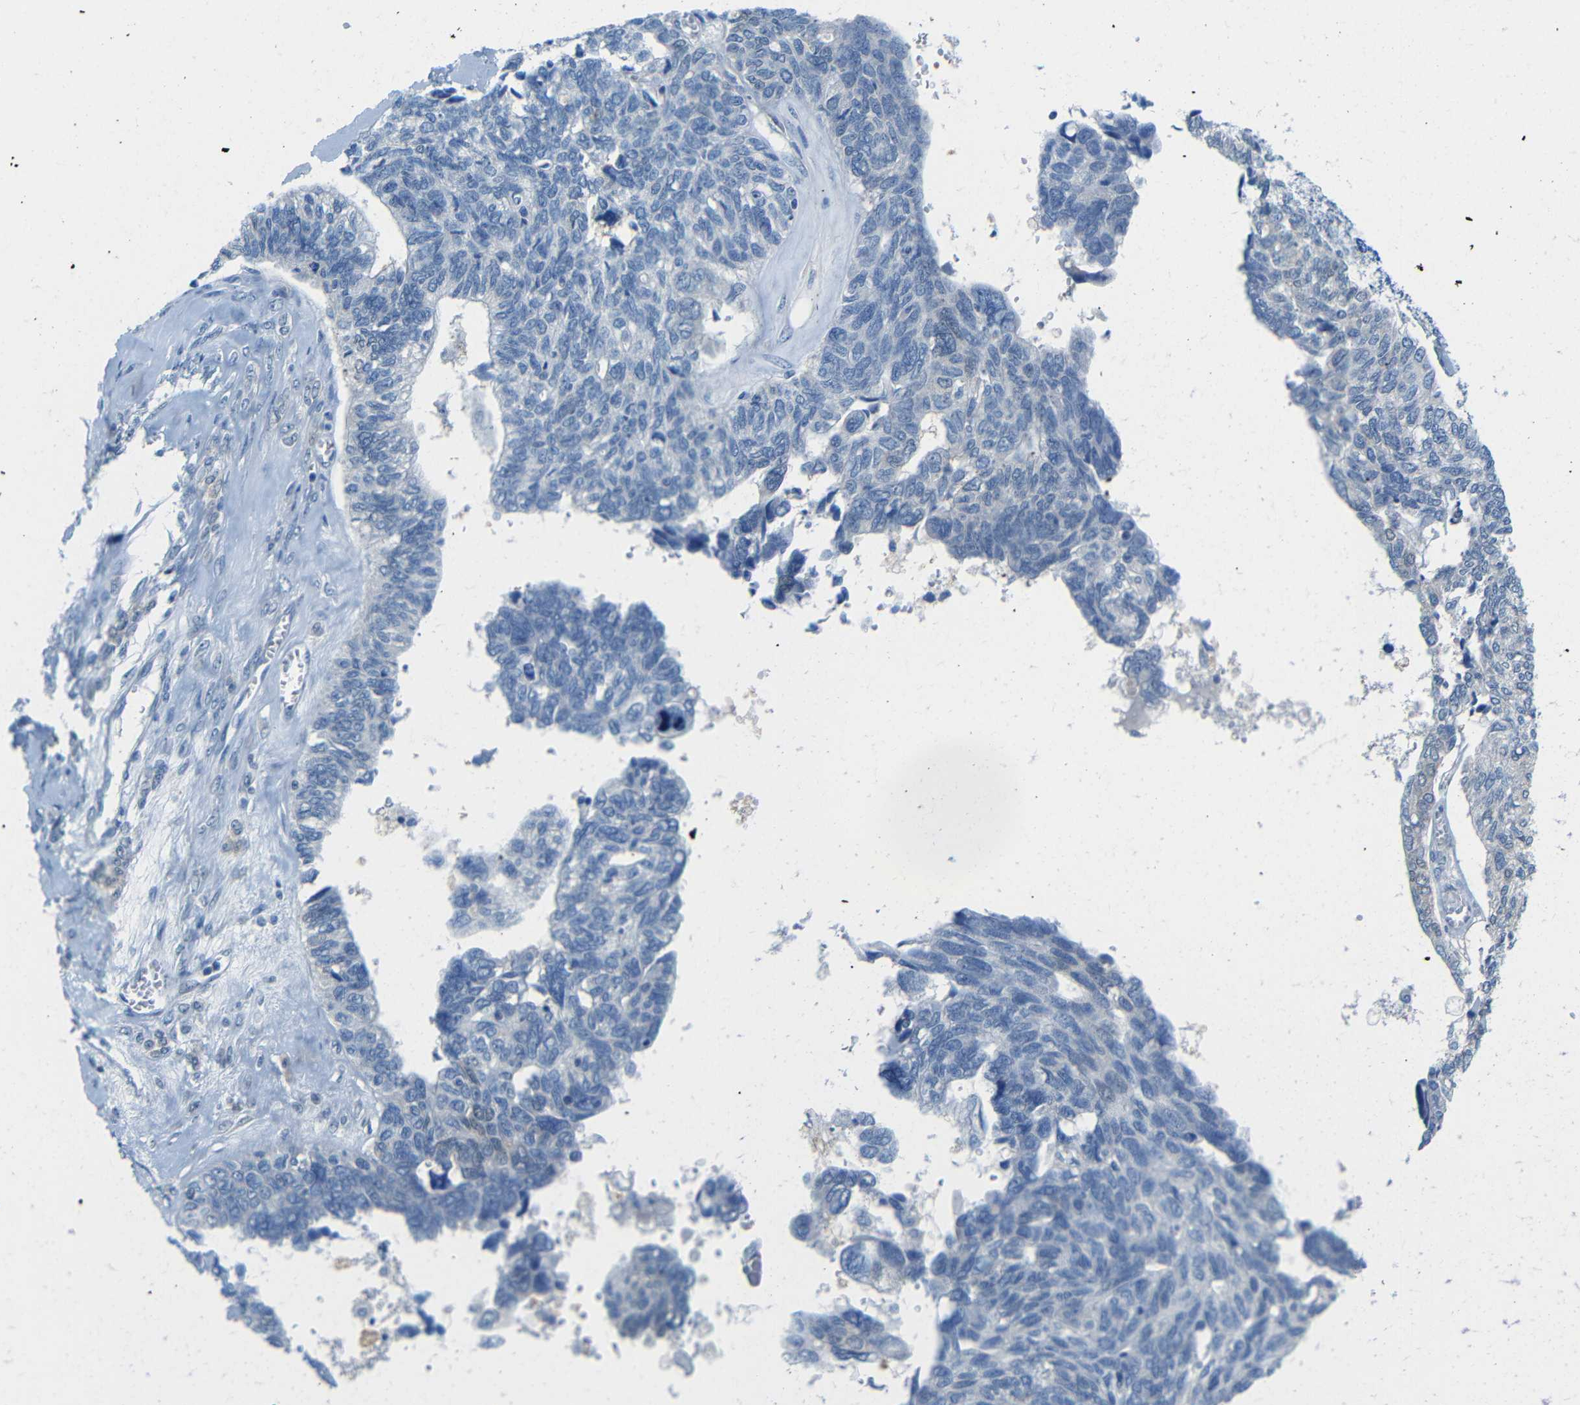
{"staining": {"intensity": "negative", "quantity": "none", "location": "none"}, "tissue": "ovarian cancer", "cell_type": "Tumor cells", "image_type": "cancer", "snomed": [{"axis": "morphology", "description": "Cystadenocarcinoma, serous, NOS"}, {"axis": "topography", "description": "Ovary"}], "caption": "DAB (3,3'-diaminobenzidine) immunohistochemical staining of human ovarian cancer reveals no significant staining in tumor cells.", "gene": "NEGR1", "patient": {"sex": "female", "age": 79}}